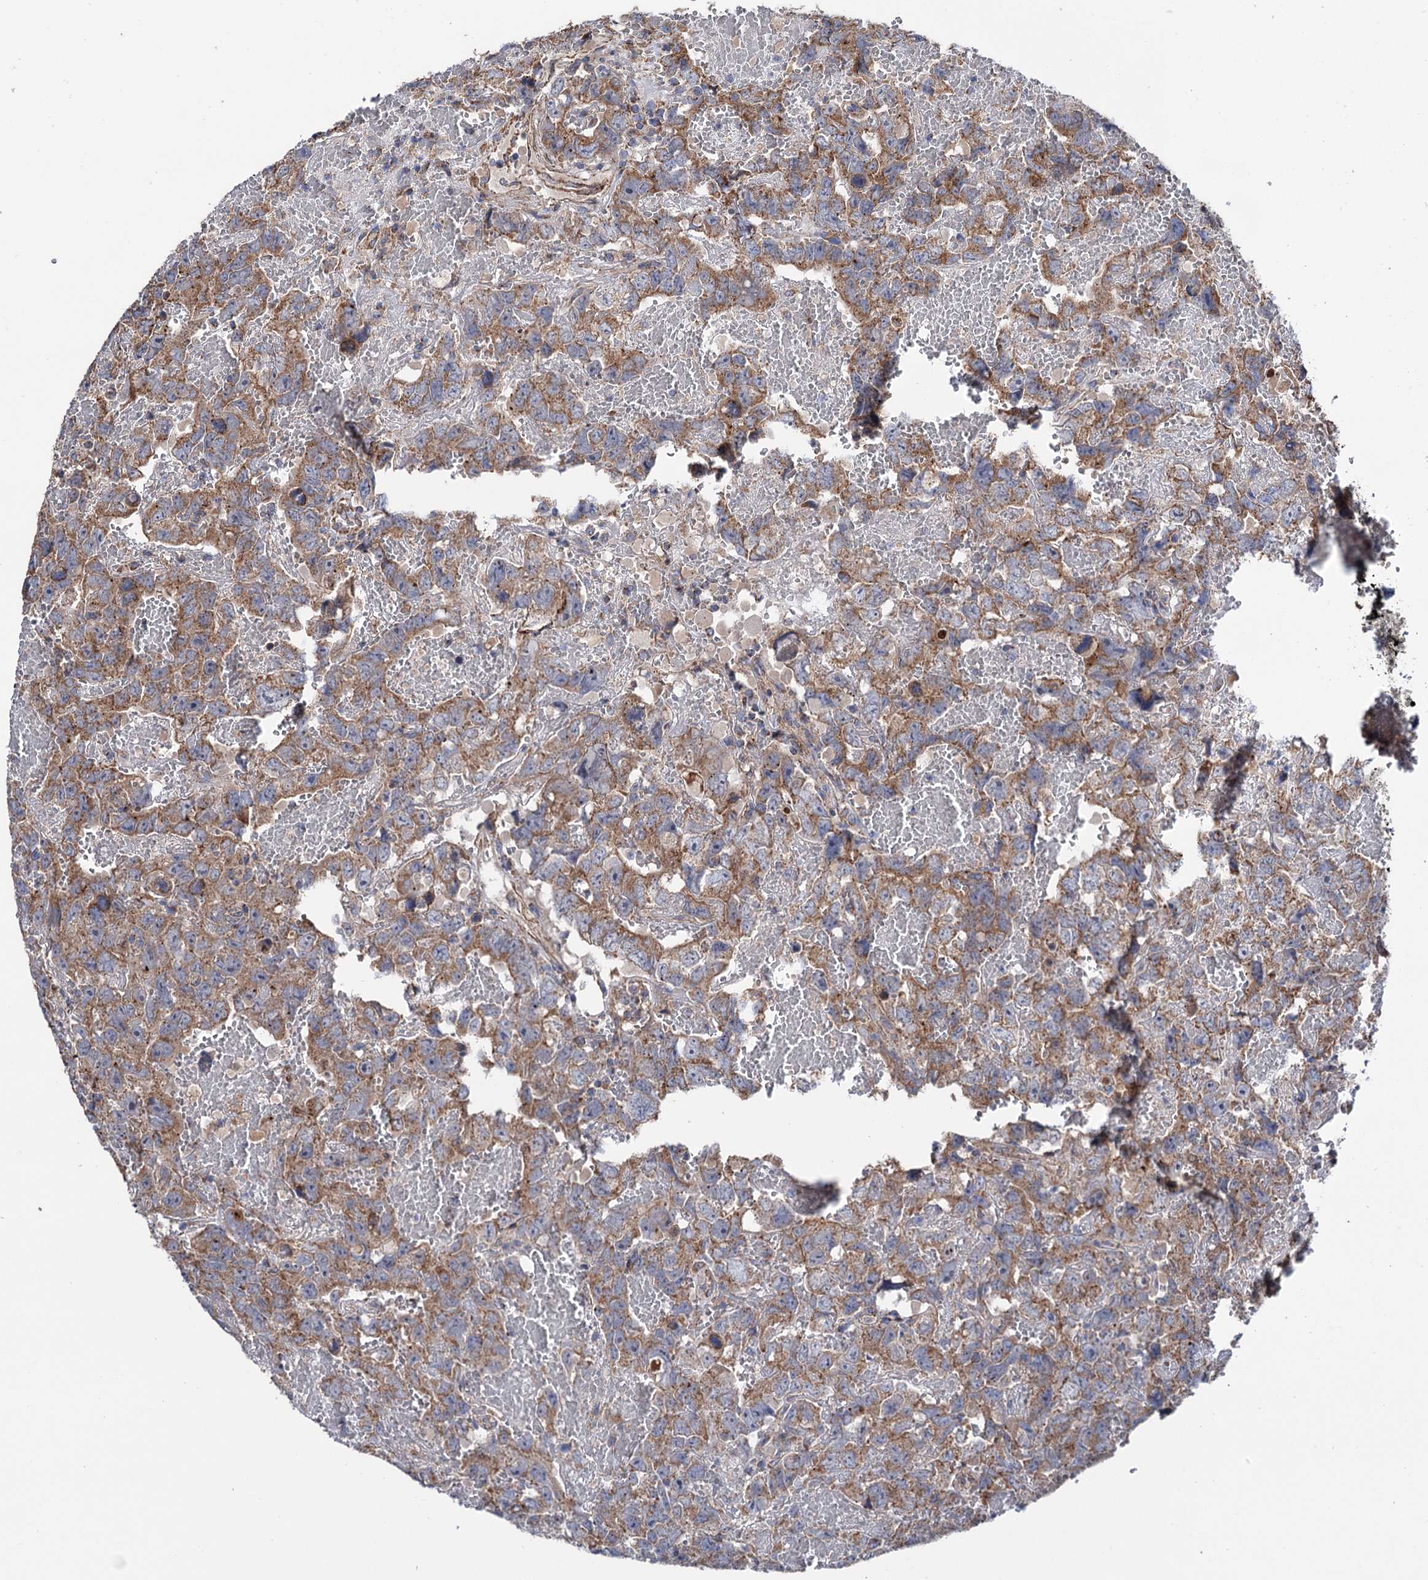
{"staining": {"intensity": "moderate", "quantity": ">75%", "location": "cytoplasmic/membranous"}, "tissue": "testis cancer", "cell_type": "Tumor cells", "image_type": "cancer", "snomed": [{"axis": "morphology", "description": "Carcinoma, Embryonal, NOS"}, {"axis": "topography", "description": "Testis"}], "caption": "This micrograph demonstrates immunohistochemistry (IHC) staining of testis cancer (embryonal carcinoma), with medium moderate cytoplasmic/membranous staining in approximately >75% of tumor cells.", "gene": "SUCLA2", "patient": {"sex": "male", "age": 45}}